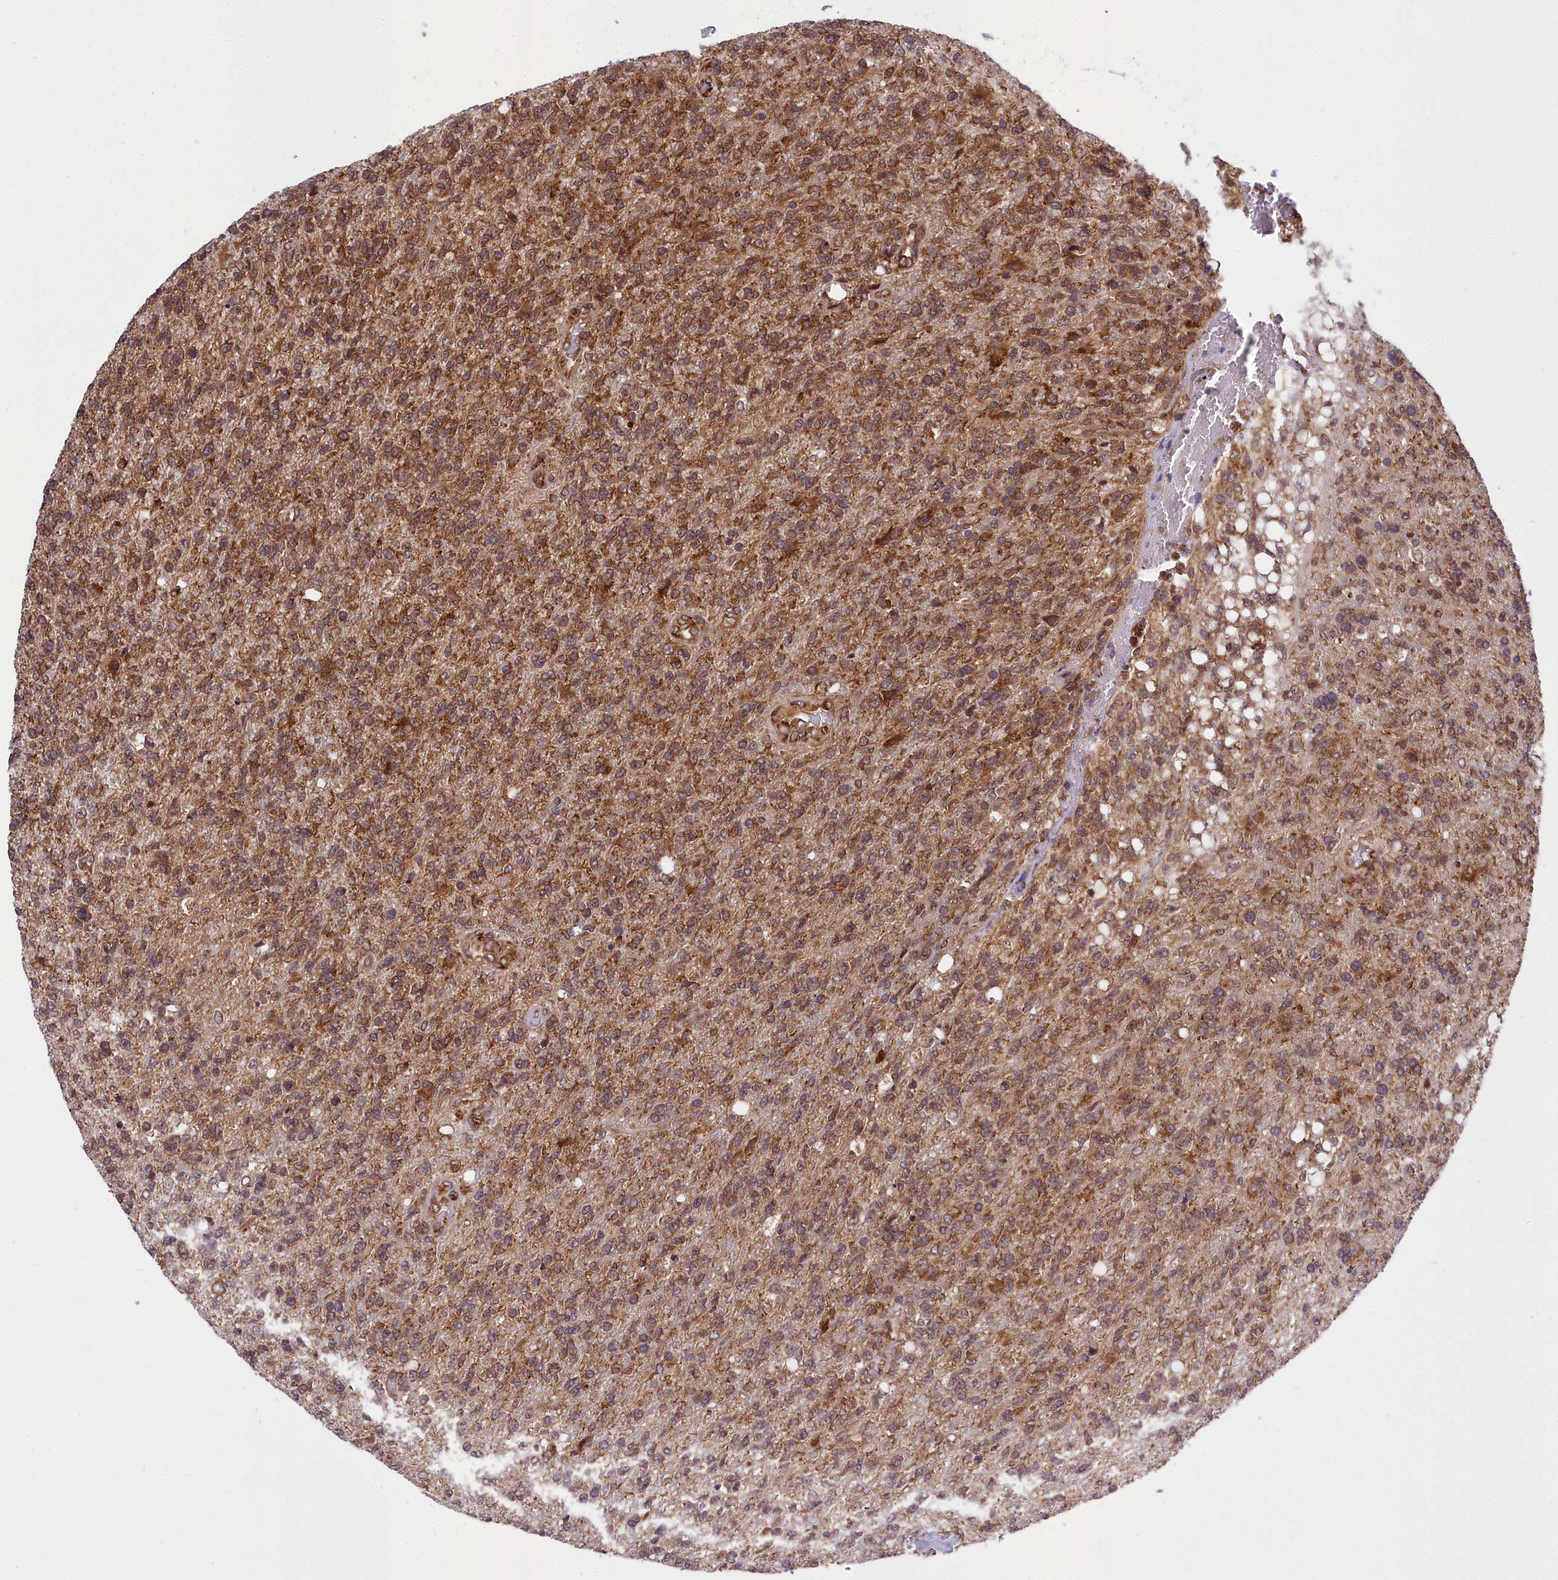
{"staining": {"intensity": "strong", "quantity": ">75%", "location": "cytoplasmic/membranous"}, "tissue": "glioma", "cell_type": "Tumor cells", "image_type": "cancer", "snomed": [{"axis": "morphology", "description": "Glioma, malignant, High grade"}, {"axis": "topography", "description": "Brain"}], "caption": "A high-resolution image shows immunohistochemistry staining of glioma, which reveals strong cytoplasmic/membranous positivity in about >75% of tumor cells. The protein of interest is stained brown, and the nuclei are stained in blue (DAB (3,3'-diaminobenzidine) IHC with brightfield microscopy, high magnification).", "gene": "DHCR7", "patient": {"sex": "male", "age": 56}}